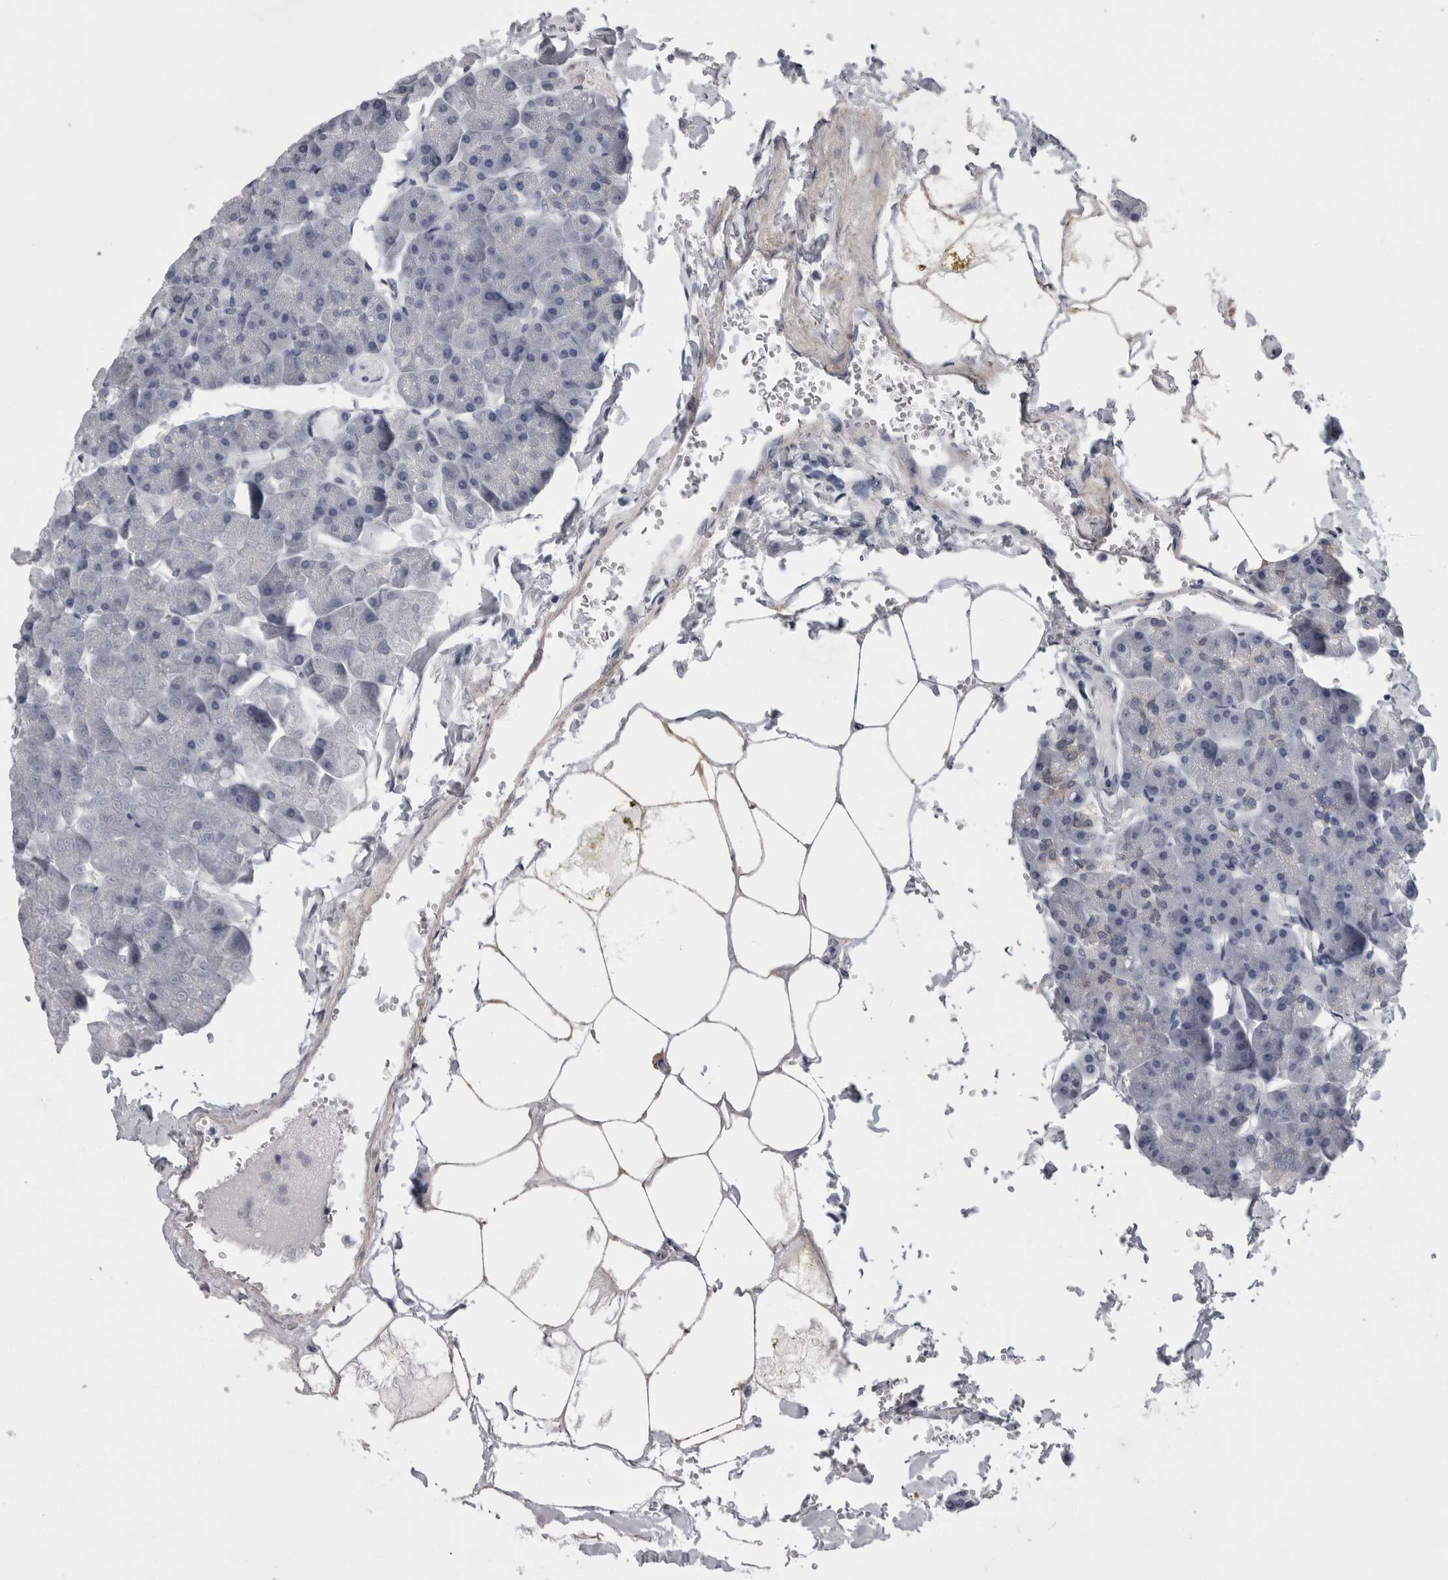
{"staining": {"intensity": "weak", "quantity": "<25%", "location": "cytoplasmic/membranous"}, "tissue": "pancreas", "cell_type": "Exocrine glandular cells", "image_type": "normal", "snomed": [{"axis": "morphology", "description": "Normal tissue, NOS"}, {"axis": "topography", "description": "Pancreas"}], "caption": "Immunohistochemistry of unremarkable pancreas reveals no positivity in exocrine glandular cells.", "gene": "AFMID", "patient": {"sex": "male", "age": 35}}